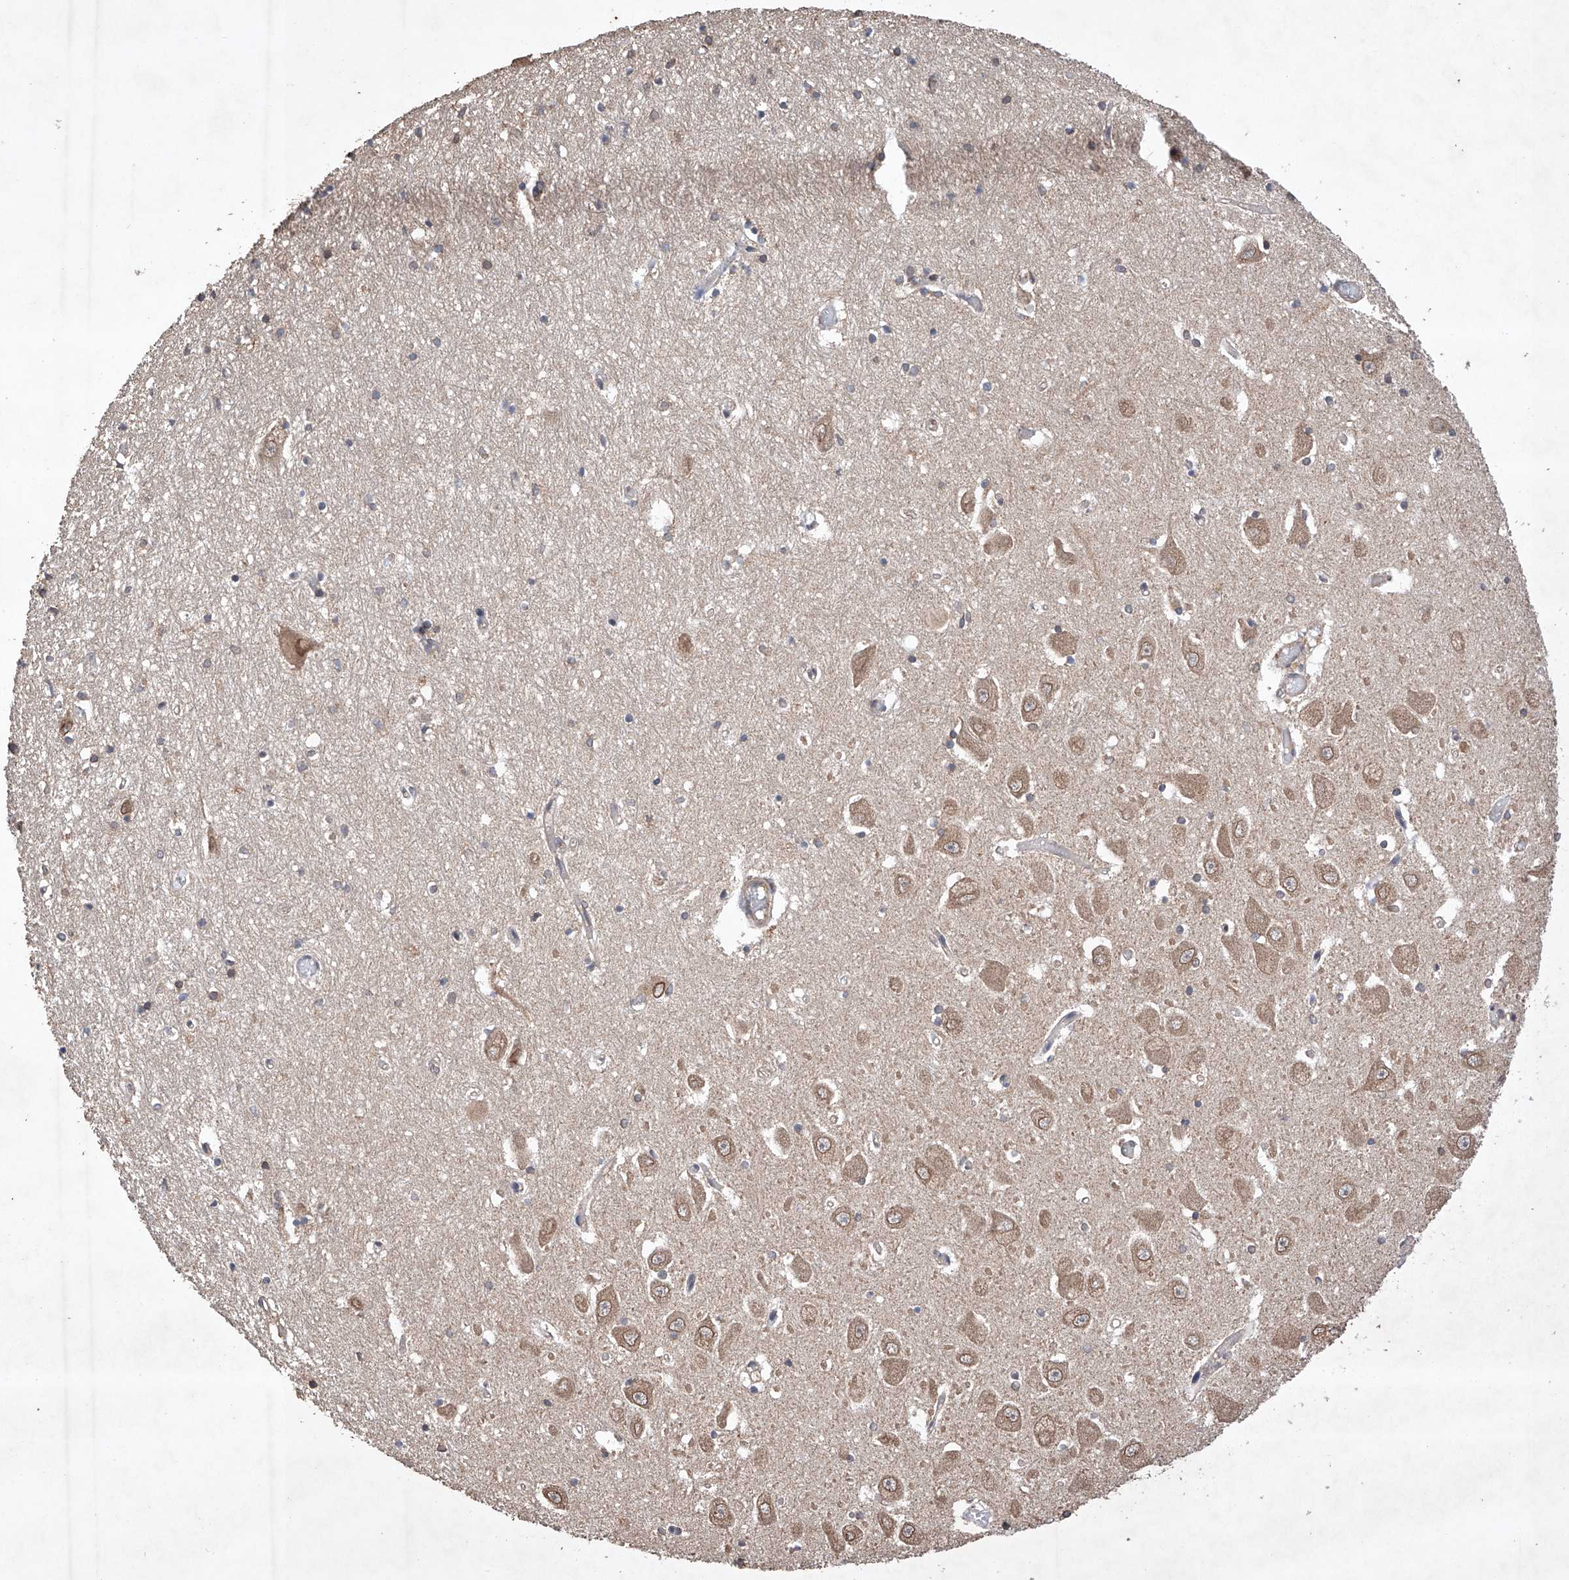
{"staining": {"intensity": "moderate", "quantity": "<25%", "location": "cytoplasmic/membranous"}, "tissue": "hippocampus", "cell_type": "Glial cells", "image_type": "normal", "snomed": [{"axis": "morphology", "description": "Normal tissue, NOS"}, {"axis": "topography", "description": "Hippocampus"}], "caption": "Immunohistochemical staining of normal hippocampus exhibits moderate cytoplasmic/membranous protein staining in approximately <25% of glial cells. (Brightfield microscopy of DAB IHC at high magnification).", "gene": "LURAP1", "patient": {"sex": "male", "age": 70}}